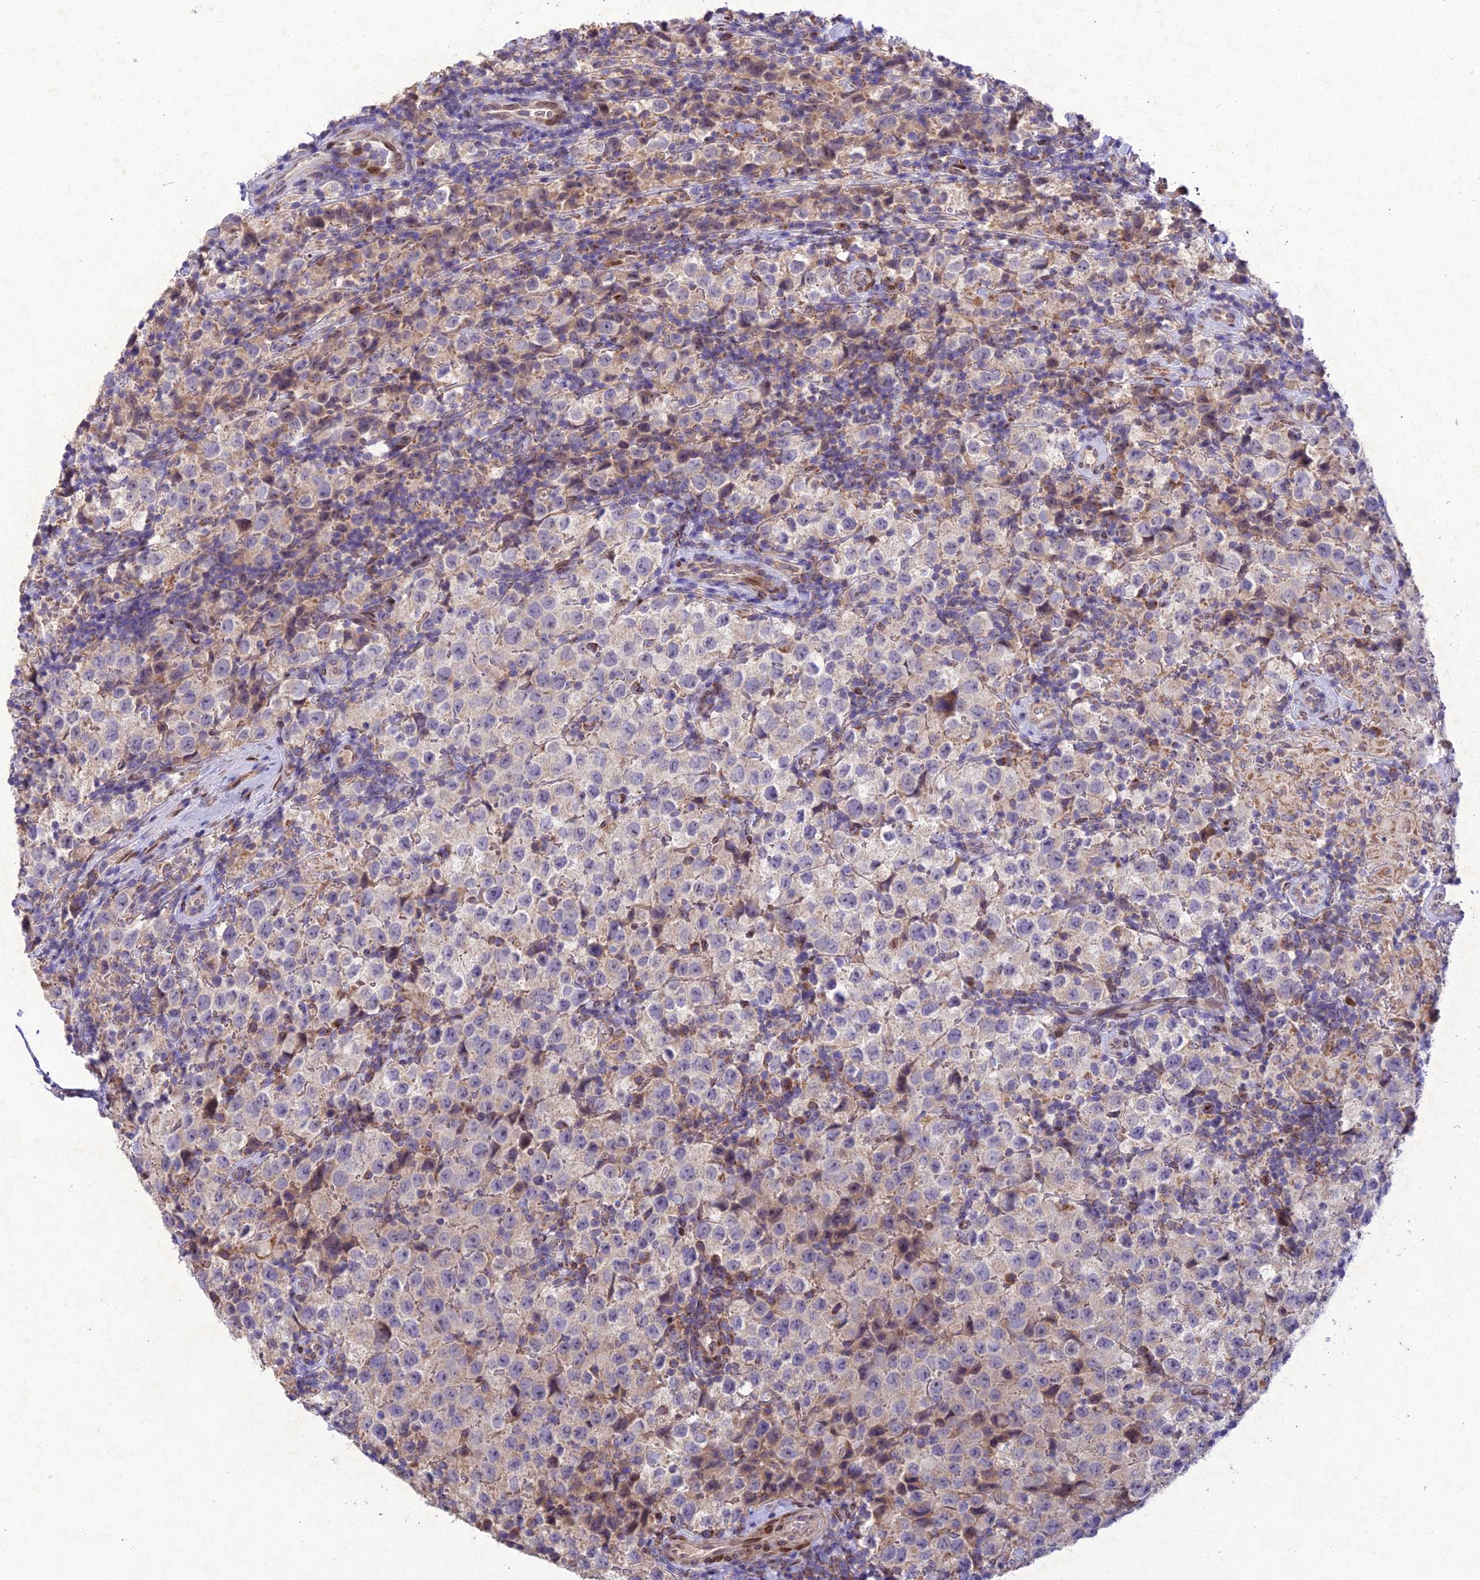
{"staining": {"intensity": "negative", "quantity": "none", "location": "none"}, "tissue": "testis cancer", "cell_type": "Tumor cells", "image_type": "cancer", "snomed": [{"axis": "morphology", "description": "Seminoma, NOS"}, {"axis": "morphology", "description": "Carcinoma, Embryonal, NOS"}, {"axis": "topography", "description": "Testis"}], "caption": "The immunohistochemistry micrograph has no significant positivity in tumor cells of testis cancer tissue.", "gene": "MGAT2", "patient": {"sex": "male", "age": 41}}